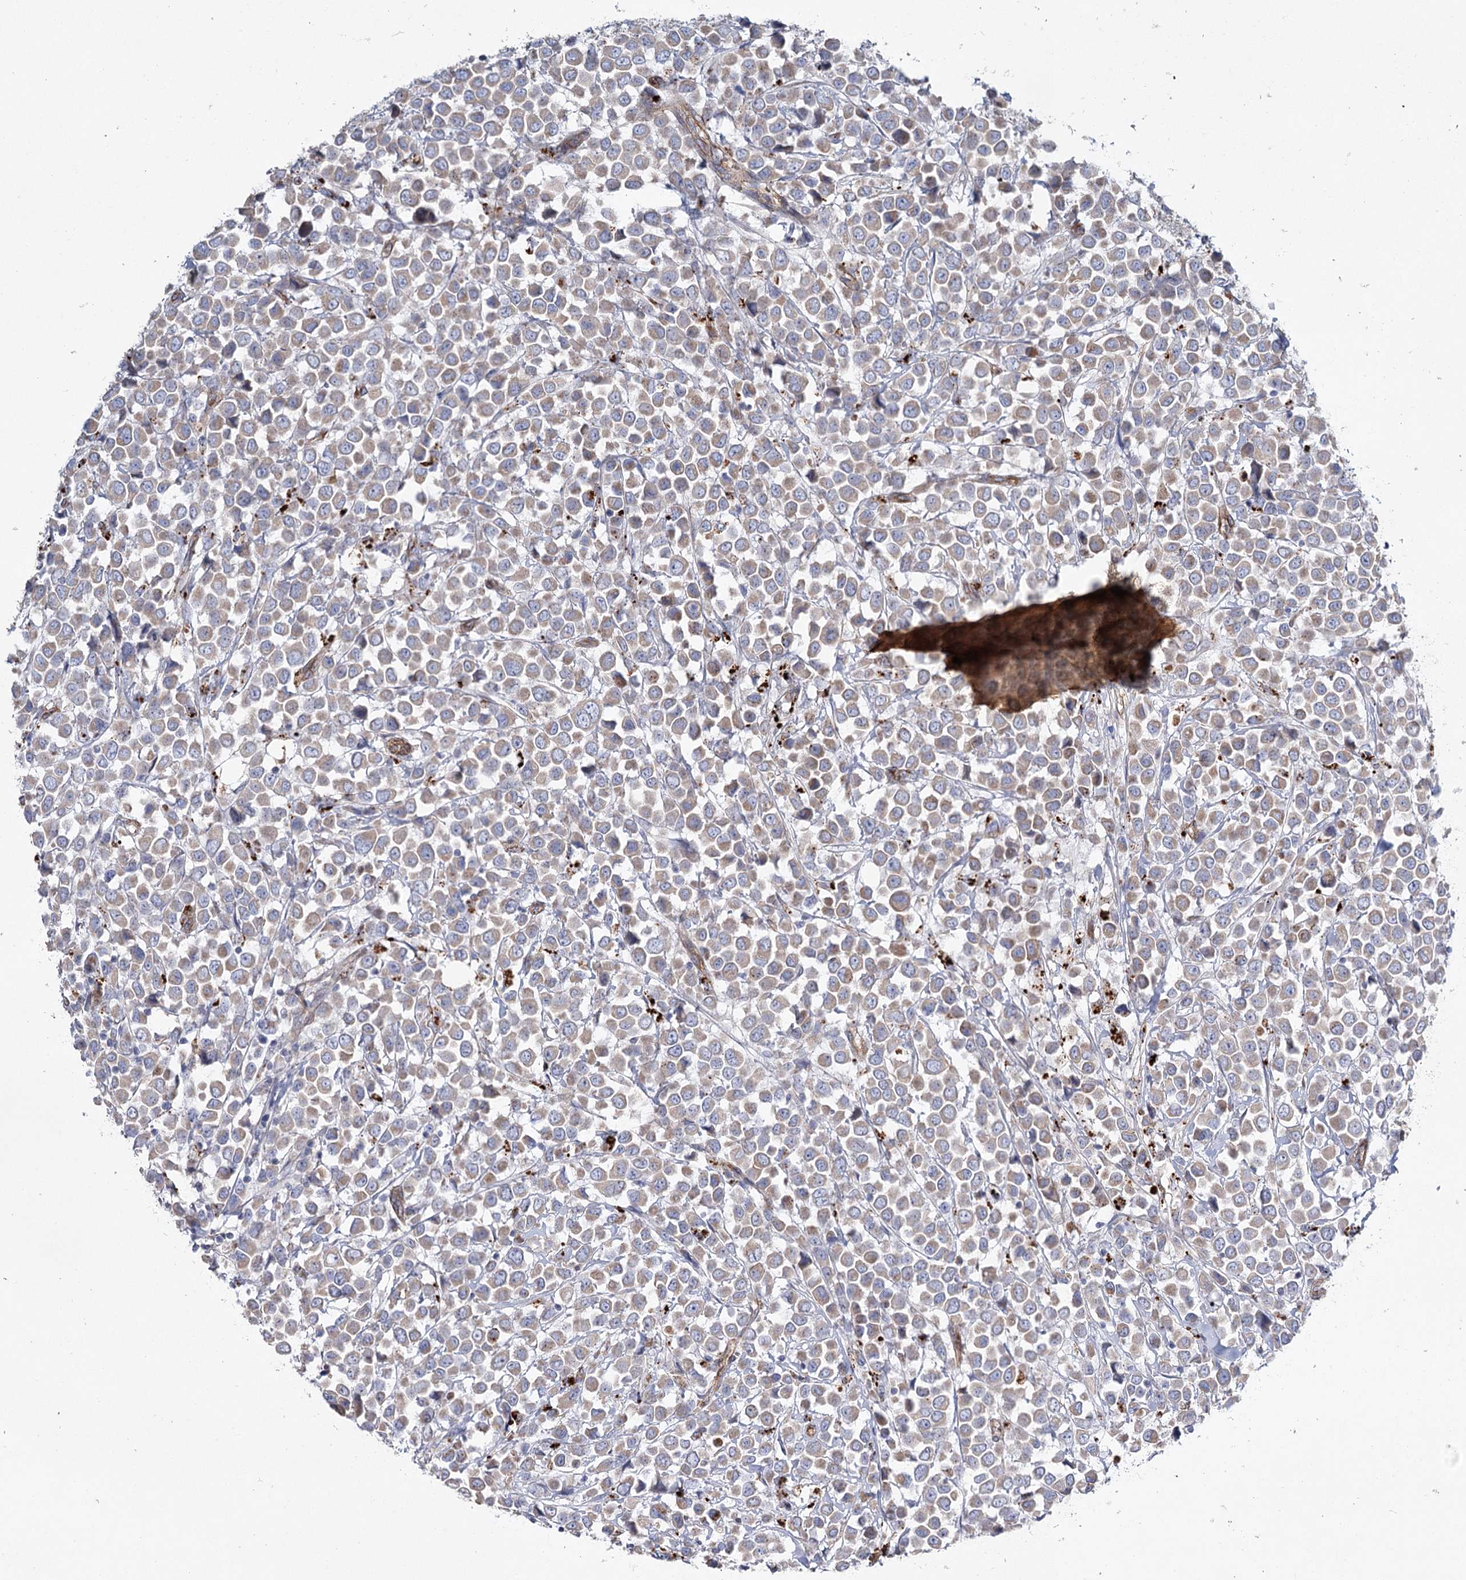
{"staining": {"intensity": "weak", "quantity": ">75%", "location": "cytoplasmic/membranous"}, "tissue": "breast cancer", "cell_type": "Tumor cells", "image_type": "cancer", "snomed": [{"axis": "morphology", "description": "Duct carcinoma"}, {"axis": "topography", "description": "Breast"}], "caption": "IHC image of invasive ductal carcinoma (breast) stained for a protein (brown), which displays low levels of weak cytoplasmic/membranous expression in approximately >75% of tumor cells.", "gene": "TMEM164", "patient": {"sex": "female", "age": 61}}